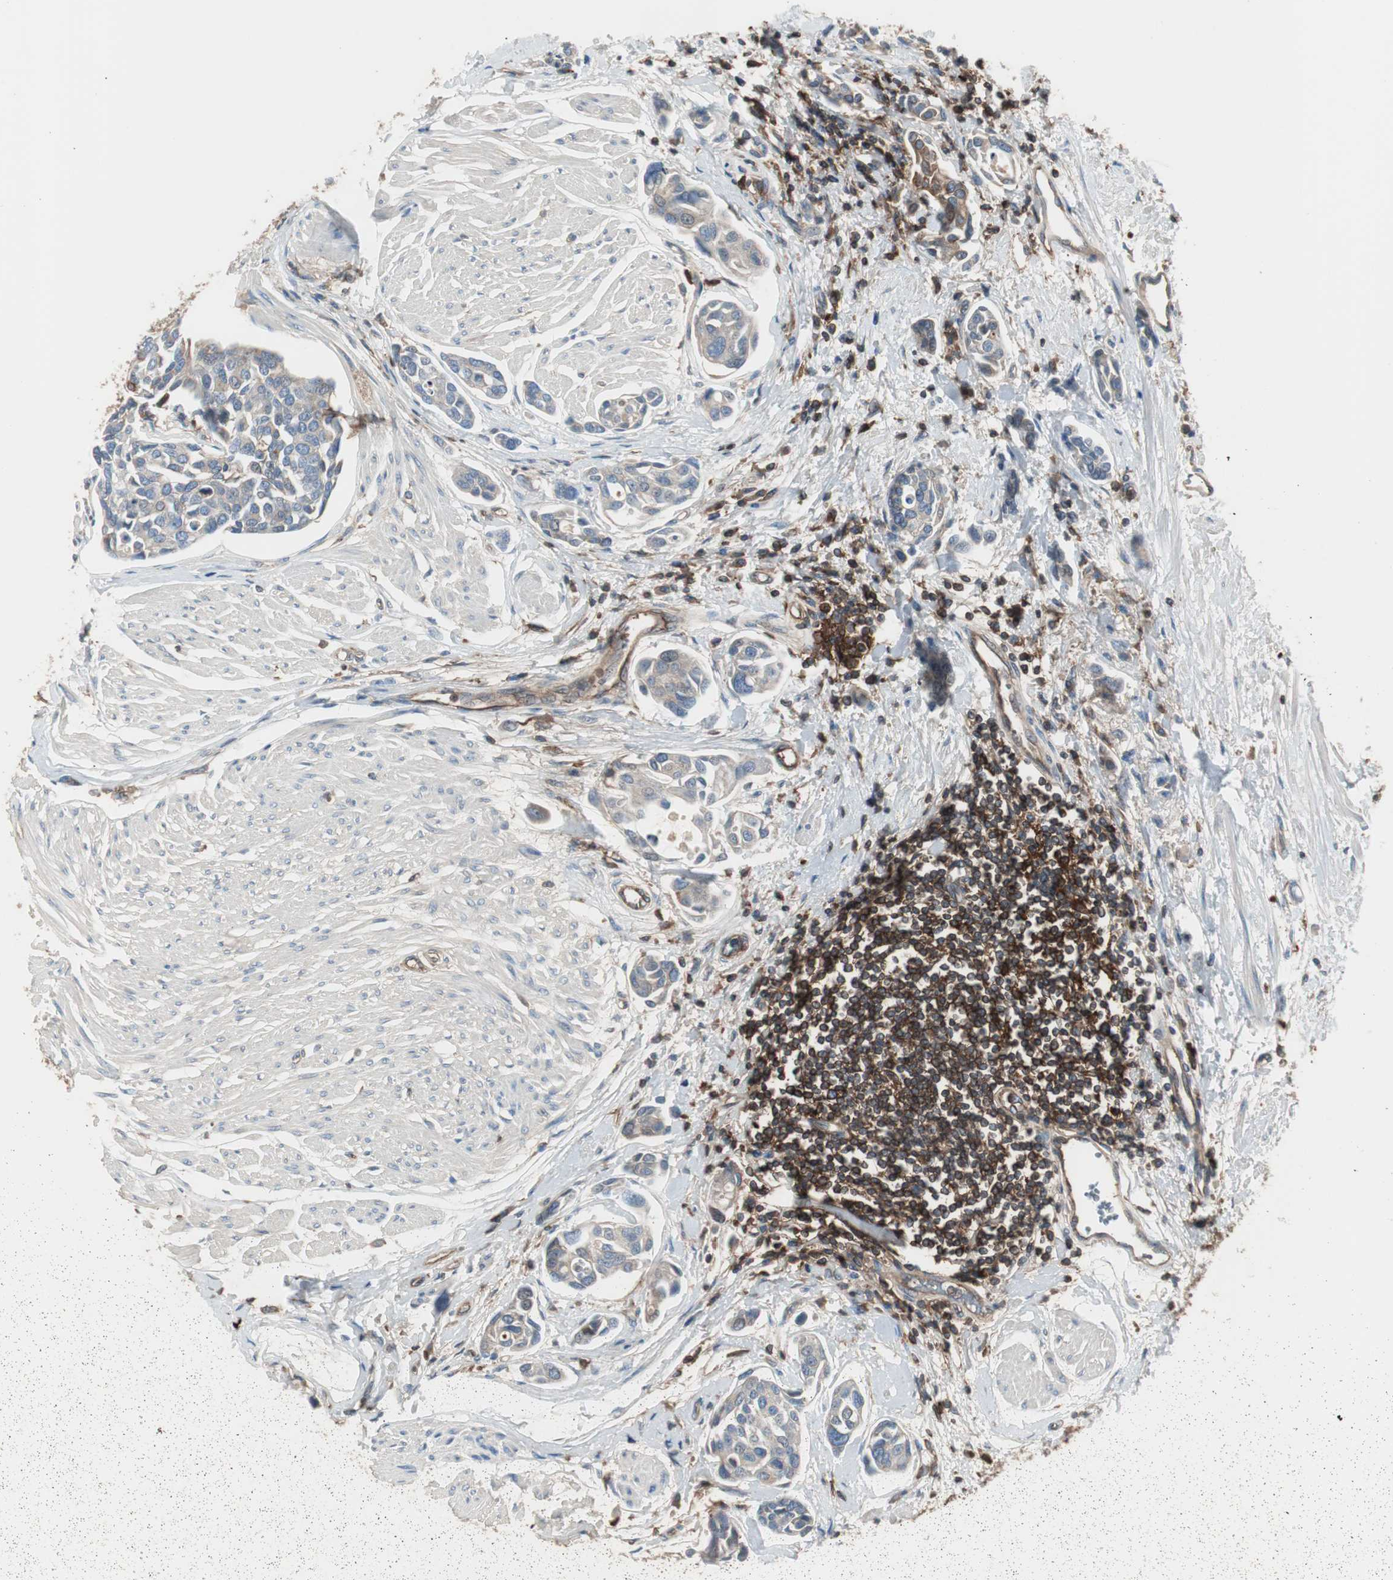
{"staining": {"intensity": "weak", "quantity": ">75%", "location": "cytoplasmic/membranous"}, "tissue": "urothelial cancer", "cell_type": "Tumor cells", "image_type": "cancer", "snomed": [{"axis": "morphology", "description": "Urothelial carcinoma, High grade"}, {"axis": "topography", "description": "Urinary bladder"}], "caption": "Protein expression by immunohistochemistry (IHC) demonstrates weak cytoplasmic/membranous positivity in about >75% of tumor cells in urothelial cancer.", "gene": "B2M", "patient": {"sex": "male", "age": 78}}